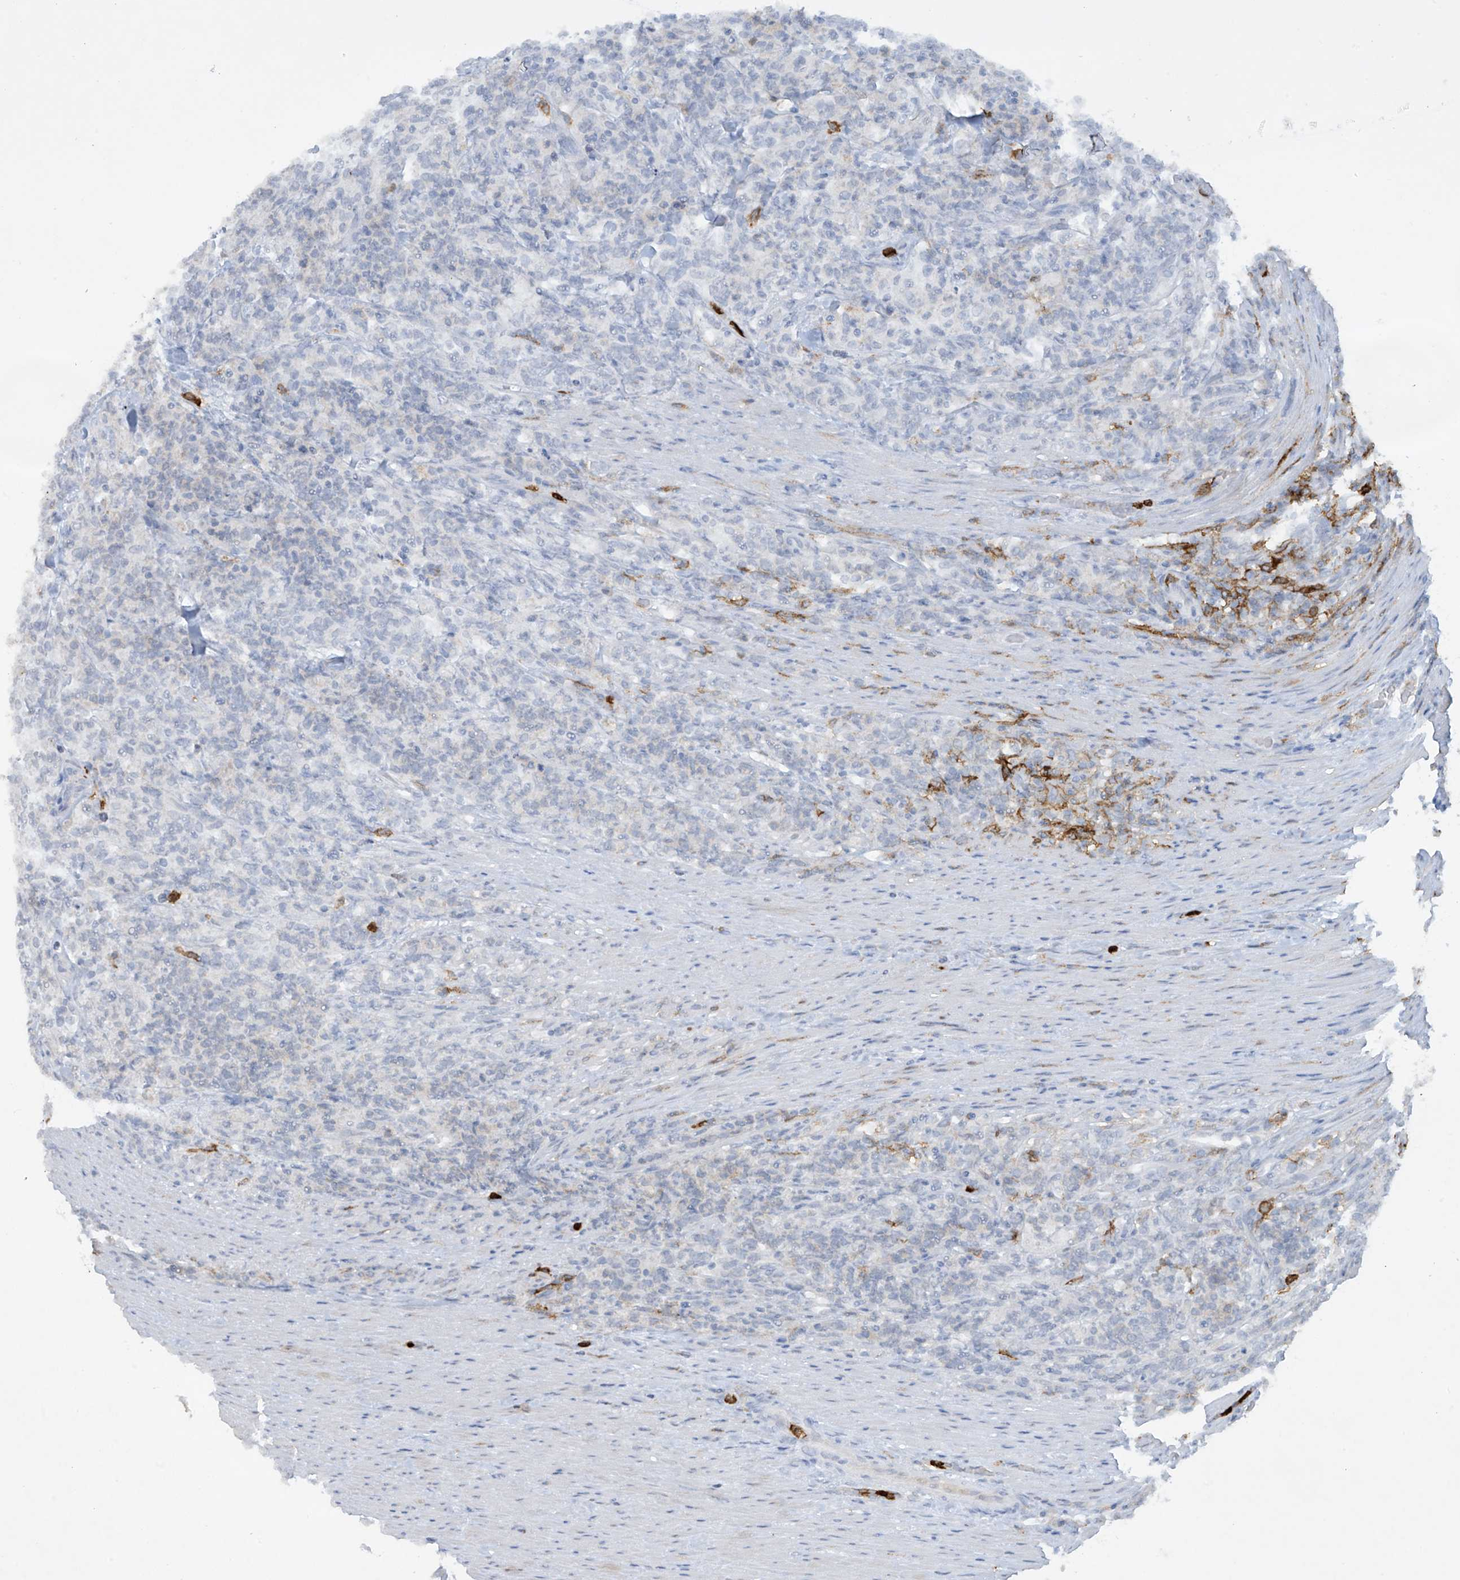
{"staining": {"intensity": "negative", "quantity": "none", "location": "none"}, "tissue": "lymphoma", "cell_type": "Tumor cells", "image_type": "cancer", "snomed": [{"axis": "morphology", "description": "Malignant lymphoma, non-Hodgkin's type, High grade"}, {"axis": "topography", "description": "Soft tissue"}], "caption": "Tumor cells show no significant staining in lymphoma.", "gene": "FCGR3A", "patient": {"sex": "male", "age": 18}}